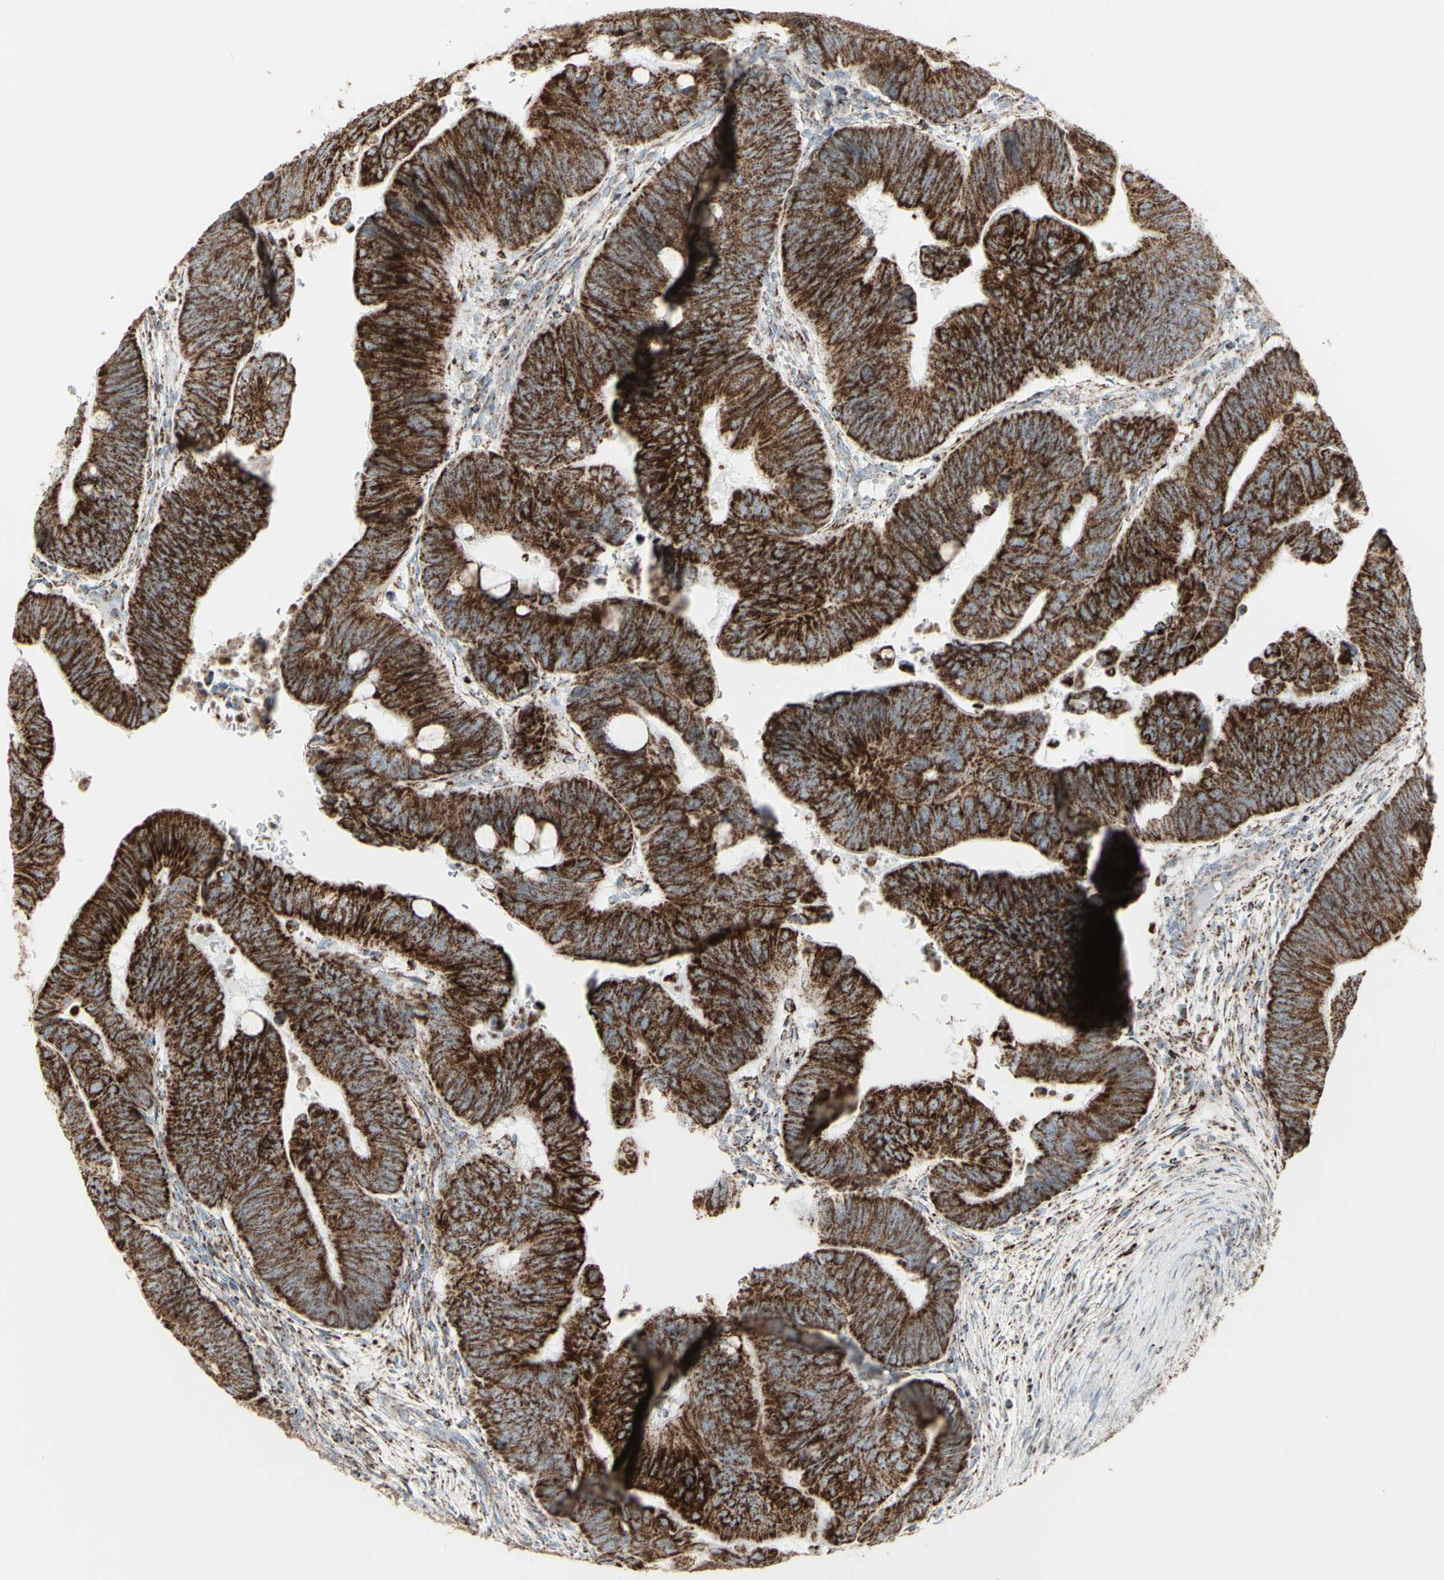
{"staining": {"intensity": "strong", "quantity": ">75%", "location": "cytoplasmic/membranous"}, "tissue": "colorectal cancer", "cell_type": "Tumor cells", "image_type": "cancer", "snomed": [{"axis": "morphology", "description": "Normal tissue, NOS"}, {"axis": "morphology", "description": "Adenocarcinoma, NOS"}, {"axis": "topography", "description": "Rectum"}, {"axis": "topography", "description": "Peripheral nerve tissue"}], "caption": "A photomicrograph showing strong cytoplasmic/membranous expression in about >75% of tumor cells in adenocarcinoma (colorectal), as visualized by brown immunohistochemical staining.", "gene": "PLGRKT", "patient": {"sex": "male", "age": 92}}